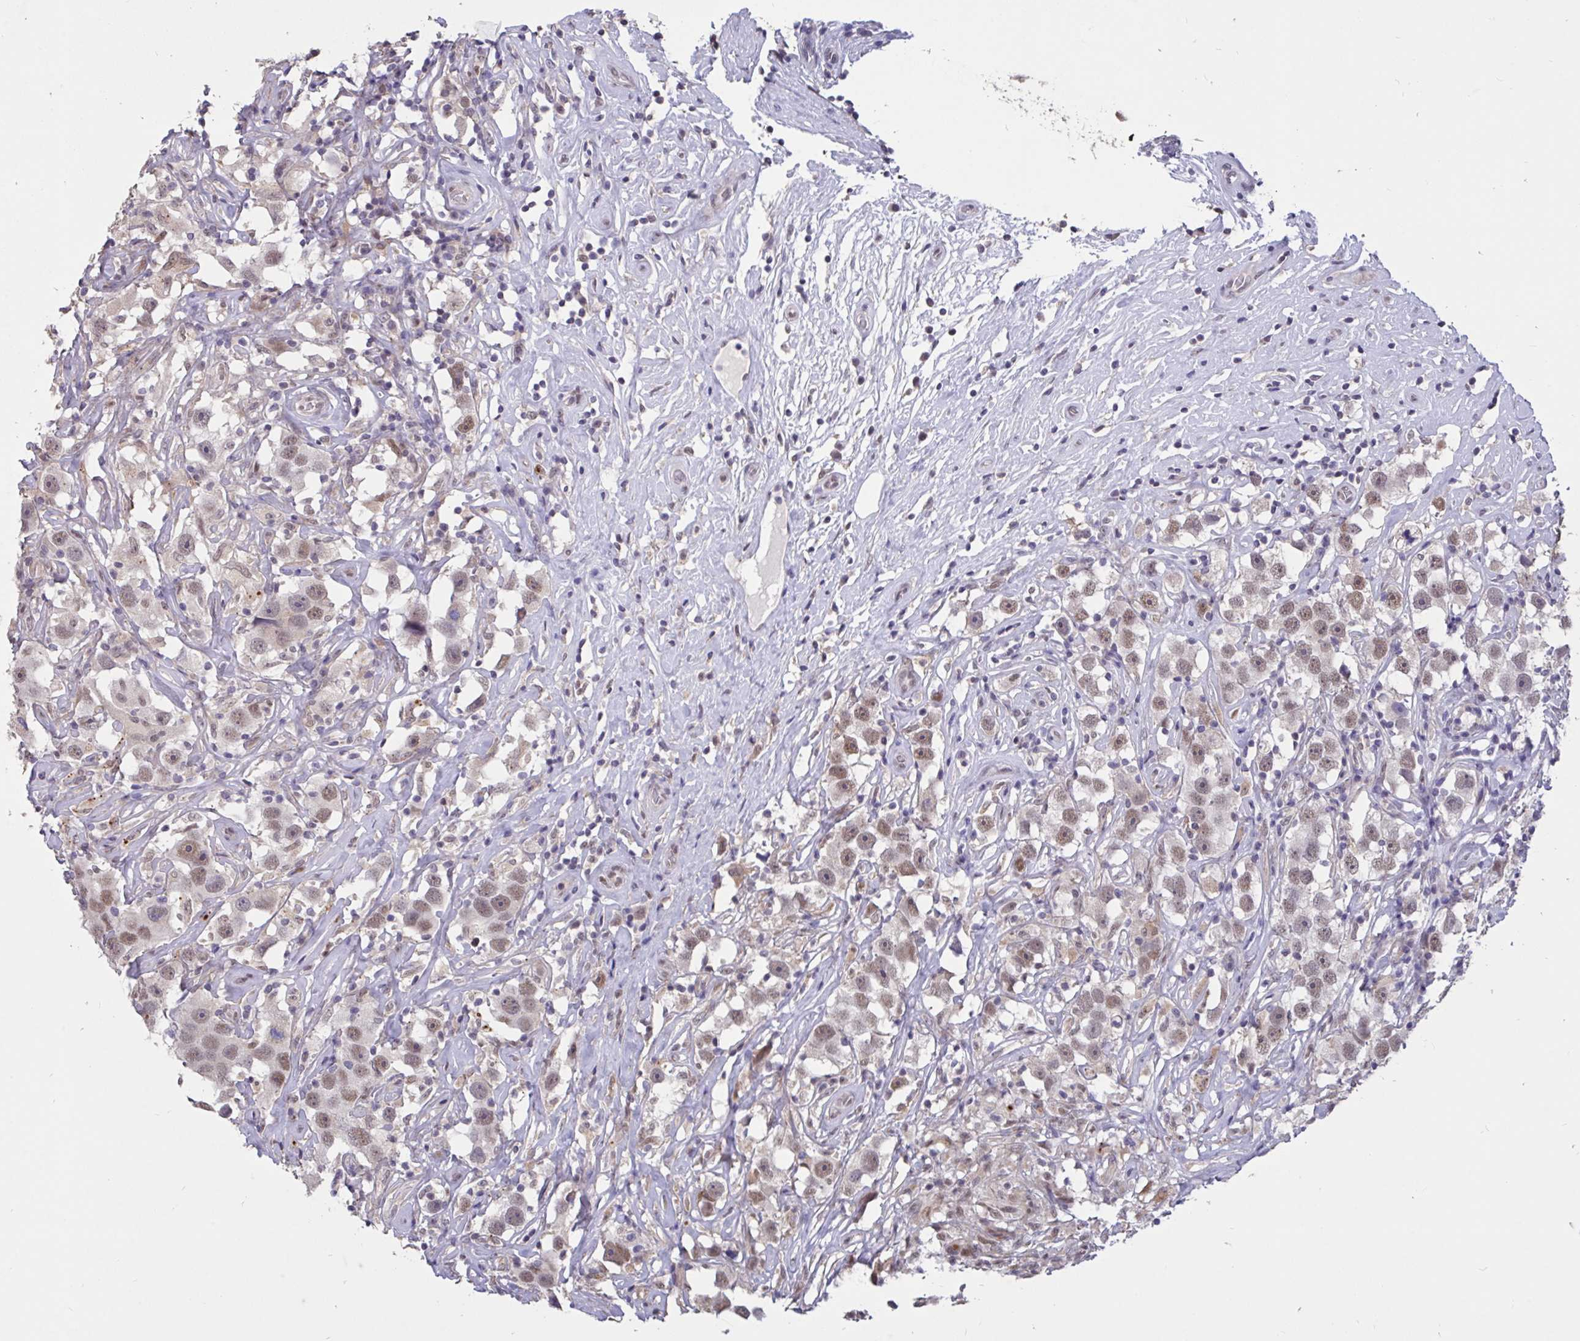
{"staining": {"intensity": "moderate", "quantity": ">75%", "location": "nuclear"}, "tissue": "testis cancer", "cell_type": "Tumor cells", "image_type": "cancer", "snomed": [{"axis": "morphology", "description": "Seminoma, NOS"}, {"axis": "topography", "description": "Testis"}], "caption": "High-magnification brightfield microscopy of testis seminoma stained with DAB (brown) and counterstained with hematoxylin (blue). tumor cells exhibit moderate nuclear positivity is identified in about>75% of cells.", "gene": "DDX39A", "patient": {"sex": "male", "age": 49}}